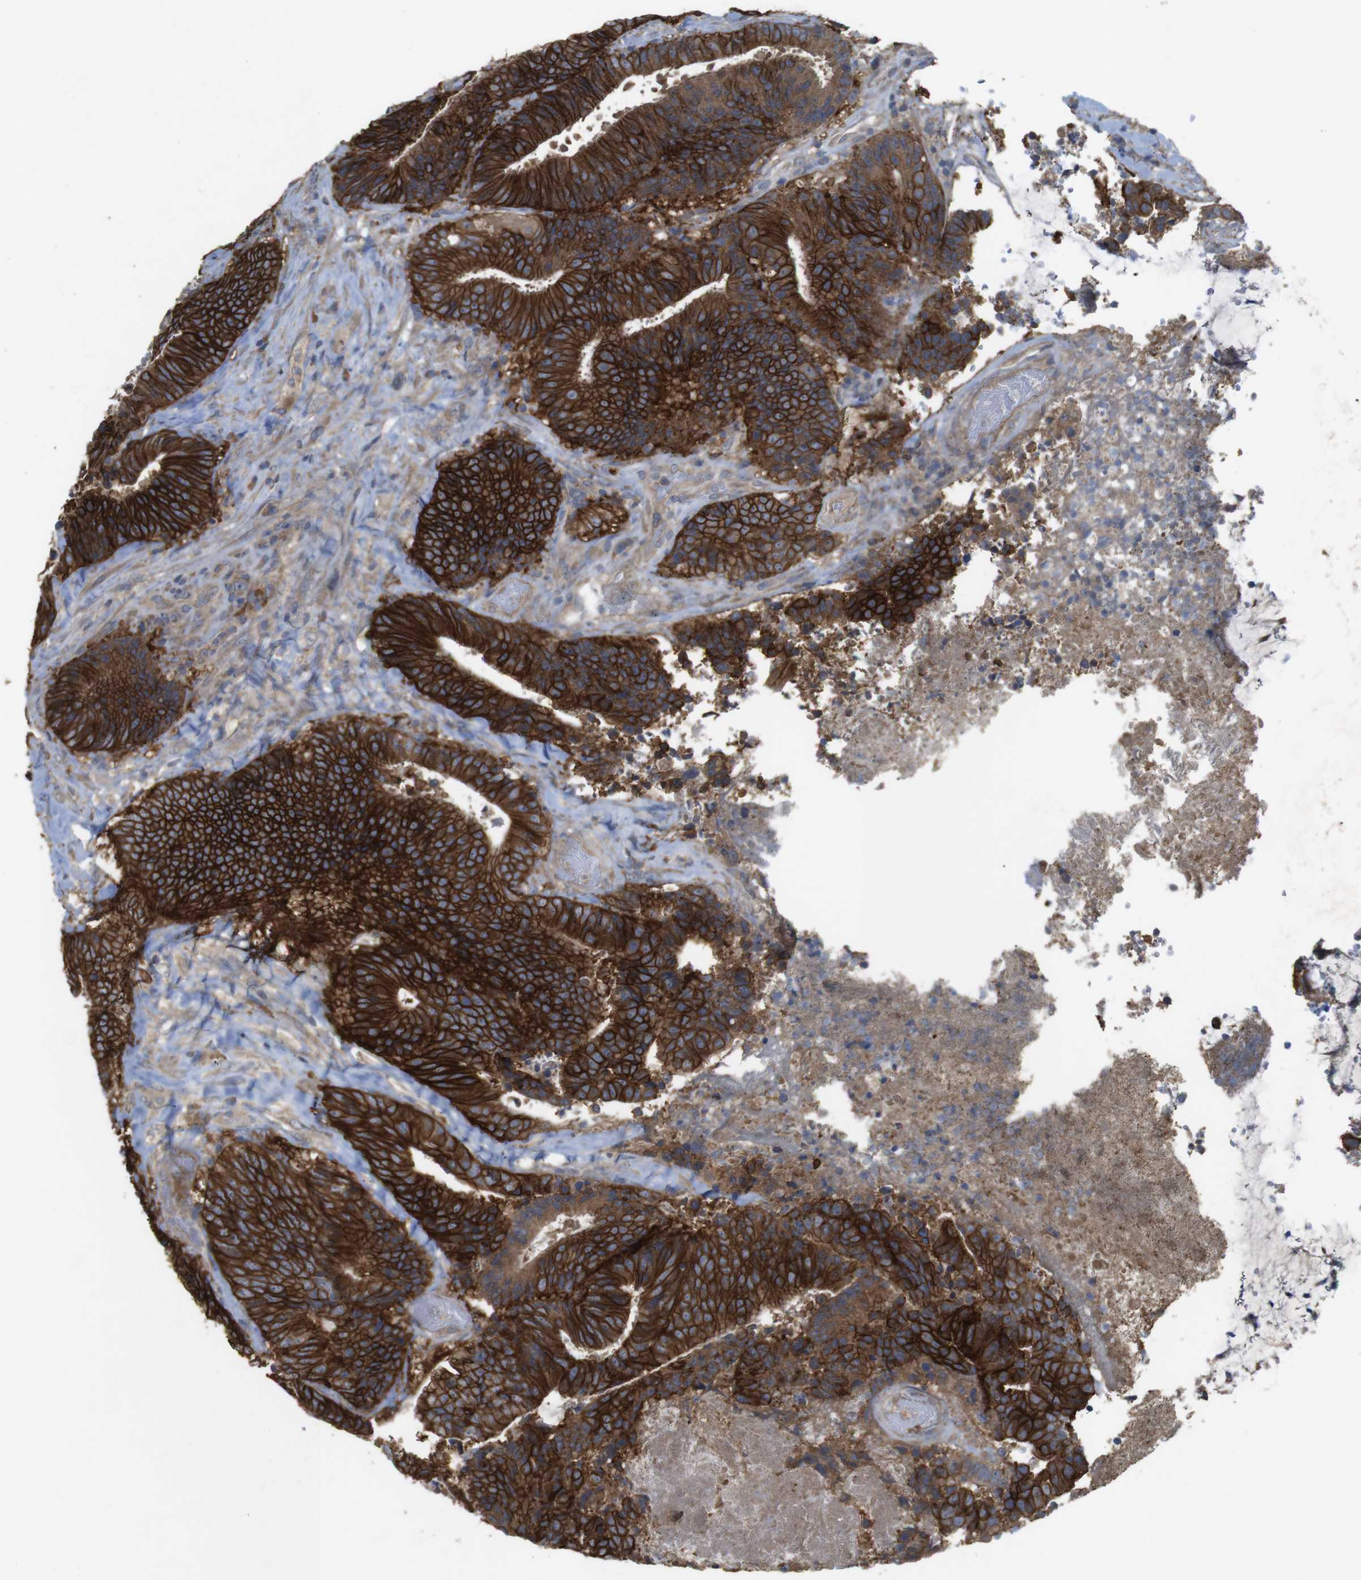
{"staining": {"intensity": "strong", "quantity": ">75%", "location": "cytoplasmic/membranous"}, "tissue": "colorectal cancer", "cell_type": "Tumor cells", "image_type": "cancer", "snomed": [{"axis": "morphology", "description": "Adenocarcinoma, NOS"}, {"axis": "topography", "description": "Rectum"}], "caption": "Immunohistochemical staining of human colorectal adenocarcinoma shows high levels of strong cytoplasmic/membranous protein expression in approximately >75% of tumor cells. (Stains: DAB (3,3'-diaminobenzidine) in brown, nuclei in blue, Microscopy: brightfield microscopy at high magnification).", "gene": "KCNS3", "patient": {"sex": "male", "age": 72}}